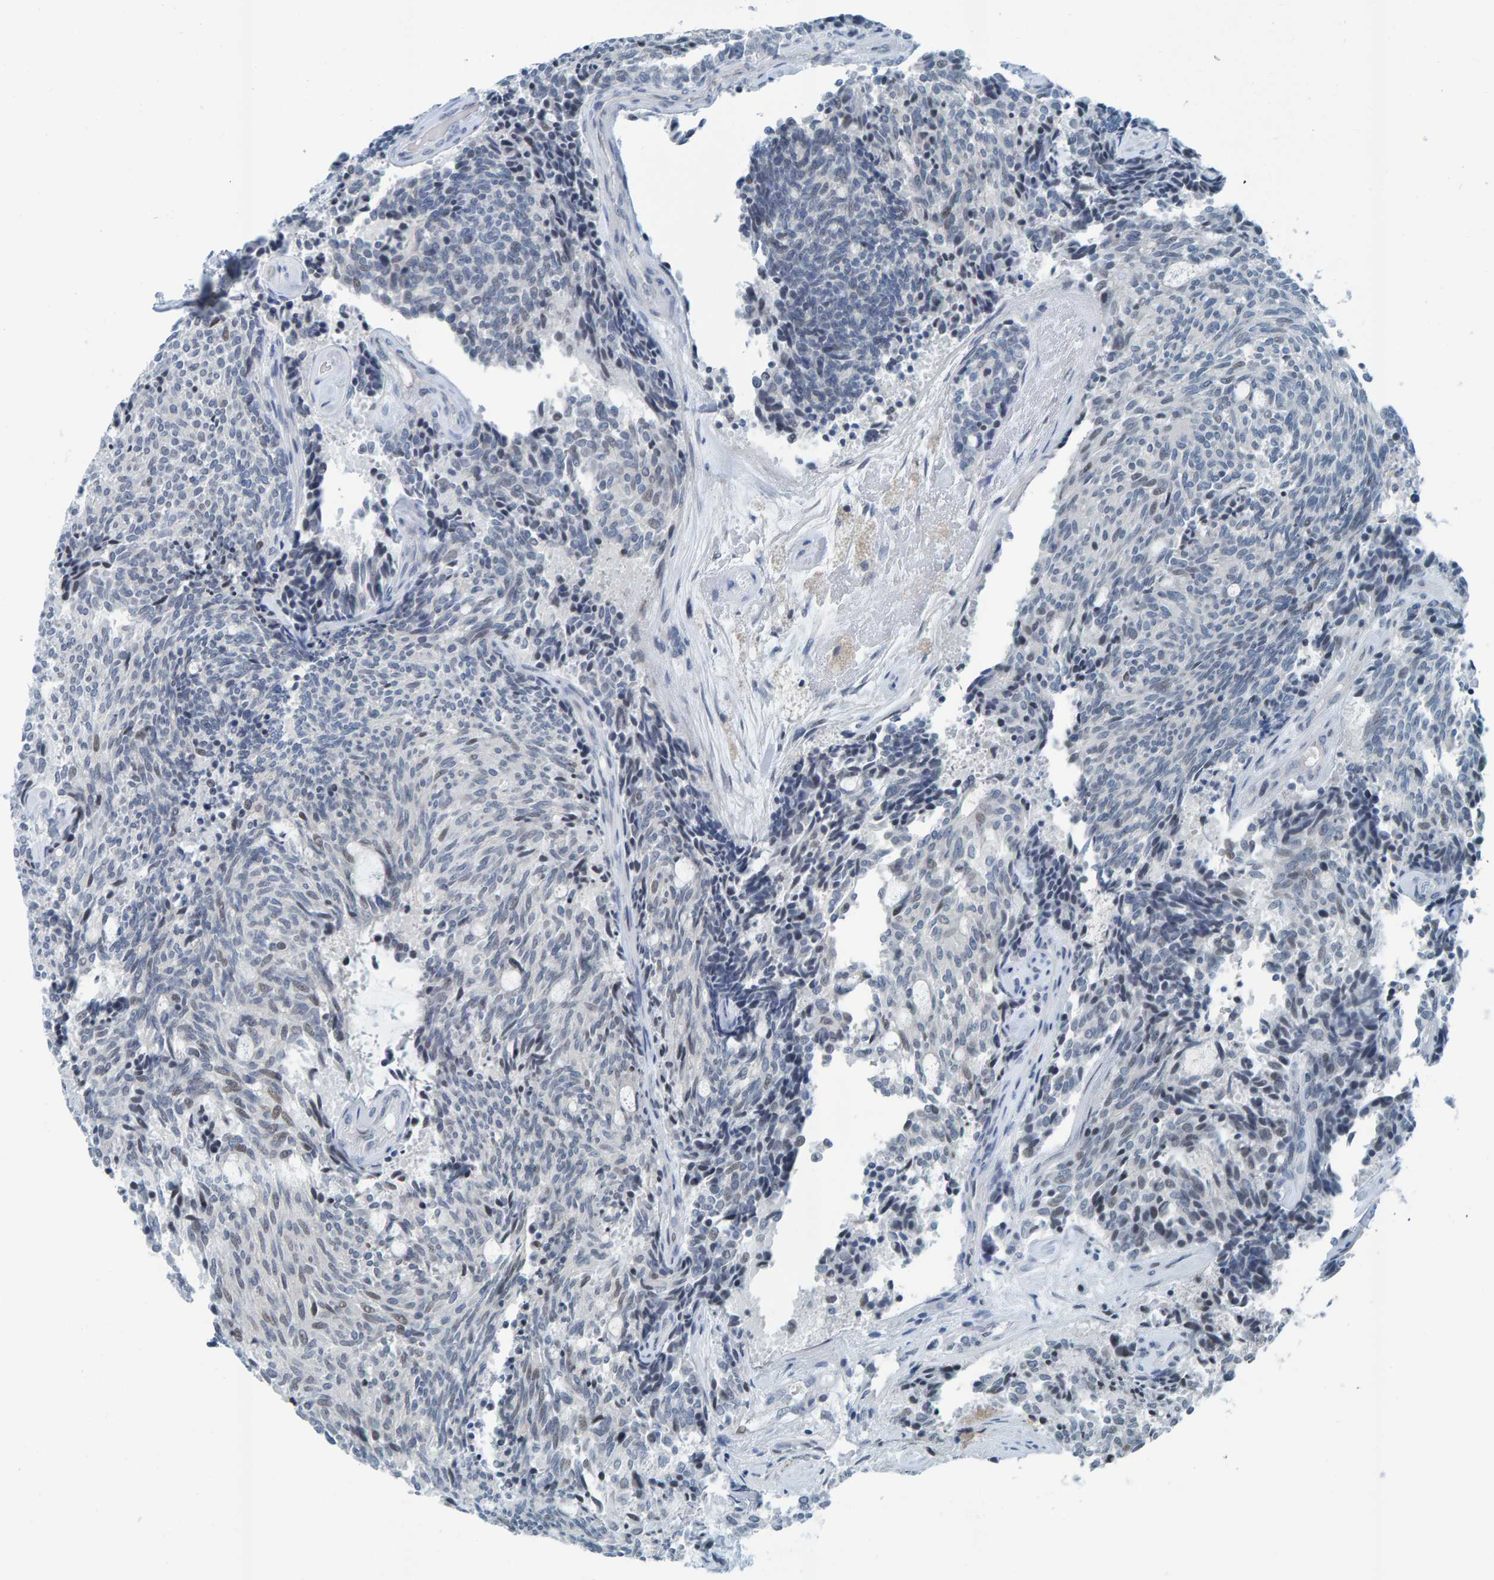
{"staining": {"intensity": "negative", "quantity": "none", "location": "none"}, "tissue": "carcinoid", "cell_type": "Tumor cells", "image_type": "cancer", "snomed": [{"axis": "morphology", "description": "Carcinoid, malignant, NOS"}, {"axis": "topography", "description": "Pancreas"}], "caption": "IHC image of neoplastic tissue: carcinoid (malignant) stained with DAB (3,3'-diaminobenzidine) shows no significant protein positivity in tumor cells. (DAB IHC, high magnification).", "gene": "CNP", "patient": {"sex": "female", "age": 54}}